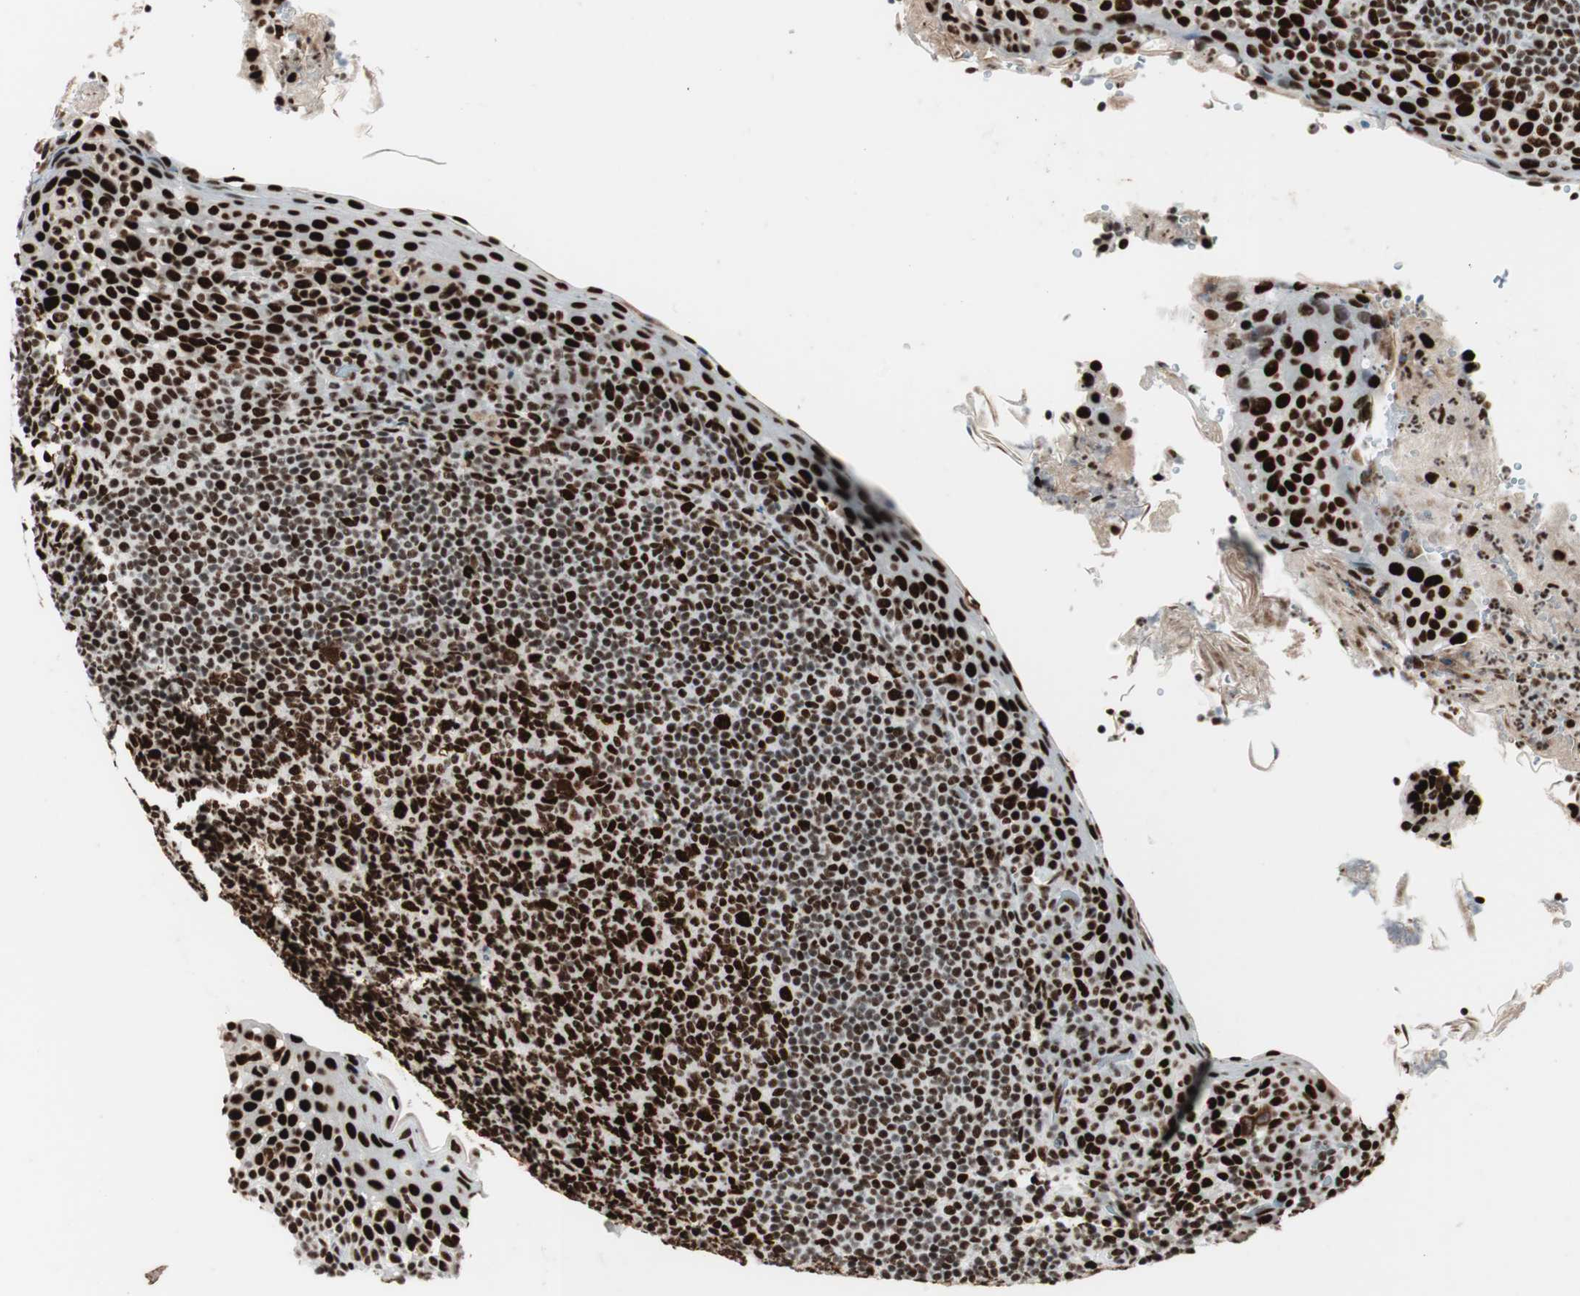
{"staining": {"intensity": "strong", "quantity": ">75%", "location": "nuclear"}, "tissue": "tonsil", "cell_type": "Germinal center cells", "image_type": "normal", "snomed": [{"axis": "morphology", "description": "Normal tissue, NOS"}, {"axis": "topography", "description": "Tonsil"}], "caption": "Protein analysis of normal tonsil shows strong nuclear expression in about >75% of germinal center cells.", "gene": "PSME3", "patient": {"sex": "male", "age": 17}}